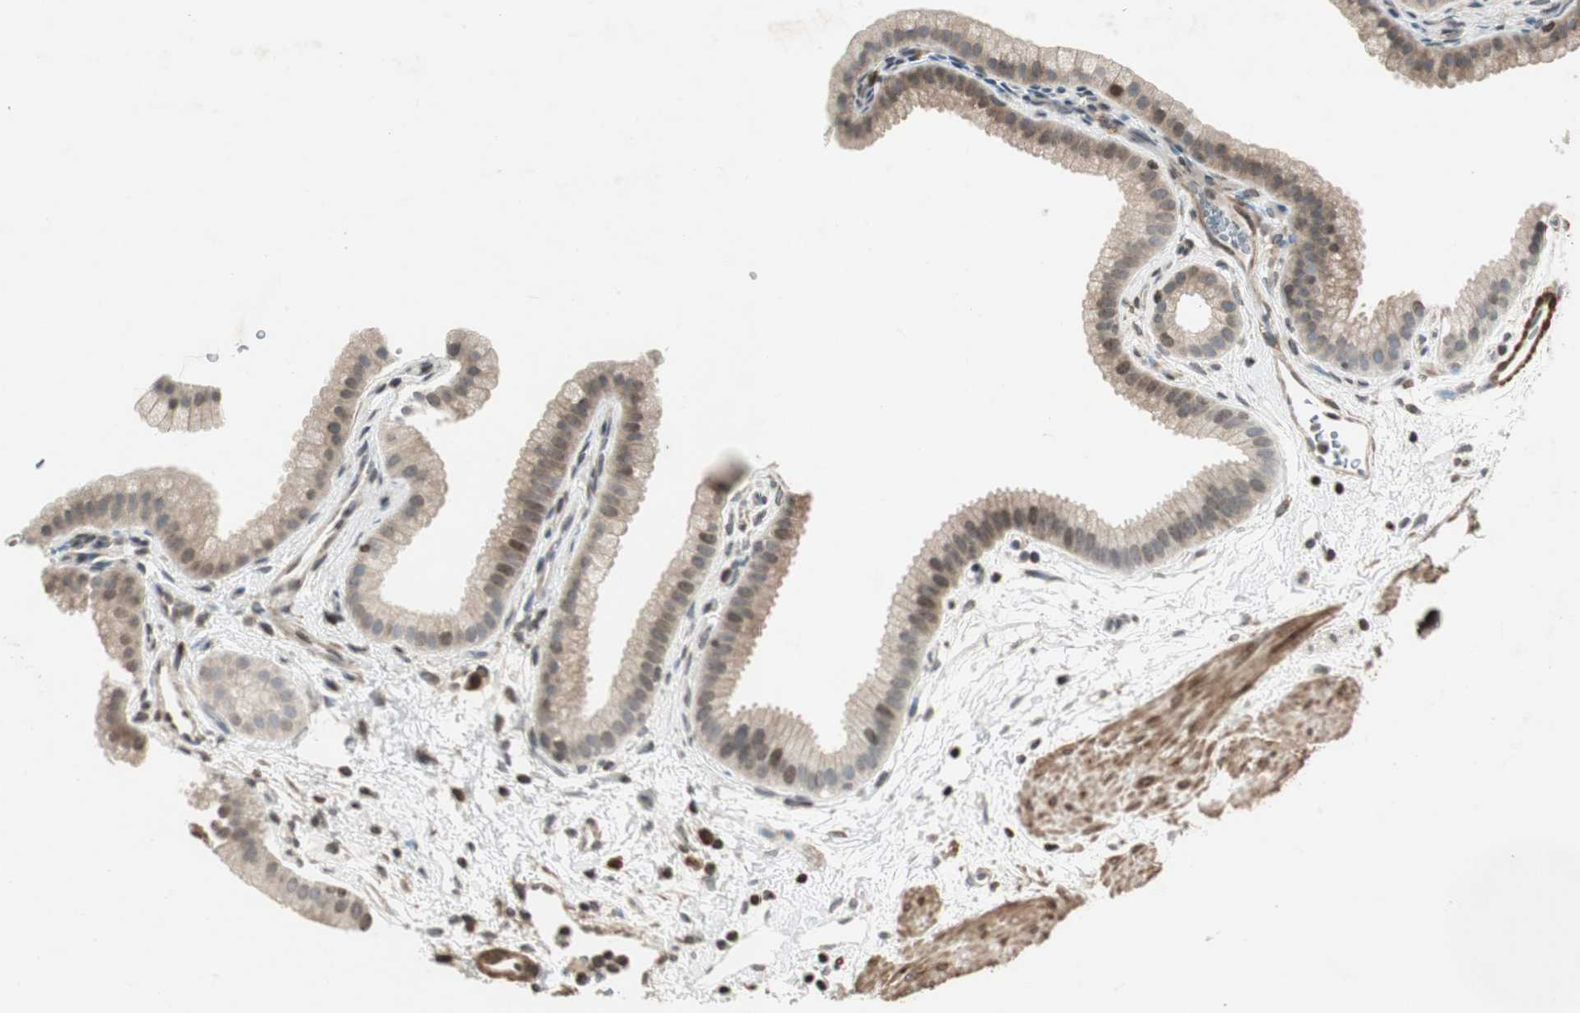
{"staining": {"intensity": "weak", "quantity": ">75%", "location": "cytoplasmic/membranous,nuclear"}, "tissue": "gallbladder", "cell_type": "Glandular cells", "image_type": "normal", "snomed": [{"axis": "morphology", "description": "Normal tissue, NOS"}, {"axis": "topography", "description": "Gallbladder"}], "caption": "Immunohistochemistry micrograph of unremarkable human gallbladder stained for a protein (brown), which demonstrates low levels of weak cytoplasmic/membranous,nuclear positivity in approximately >75% of glandular cells.", "gene": "PRKG1", "patient": {"sex": "female", "age": 64}}